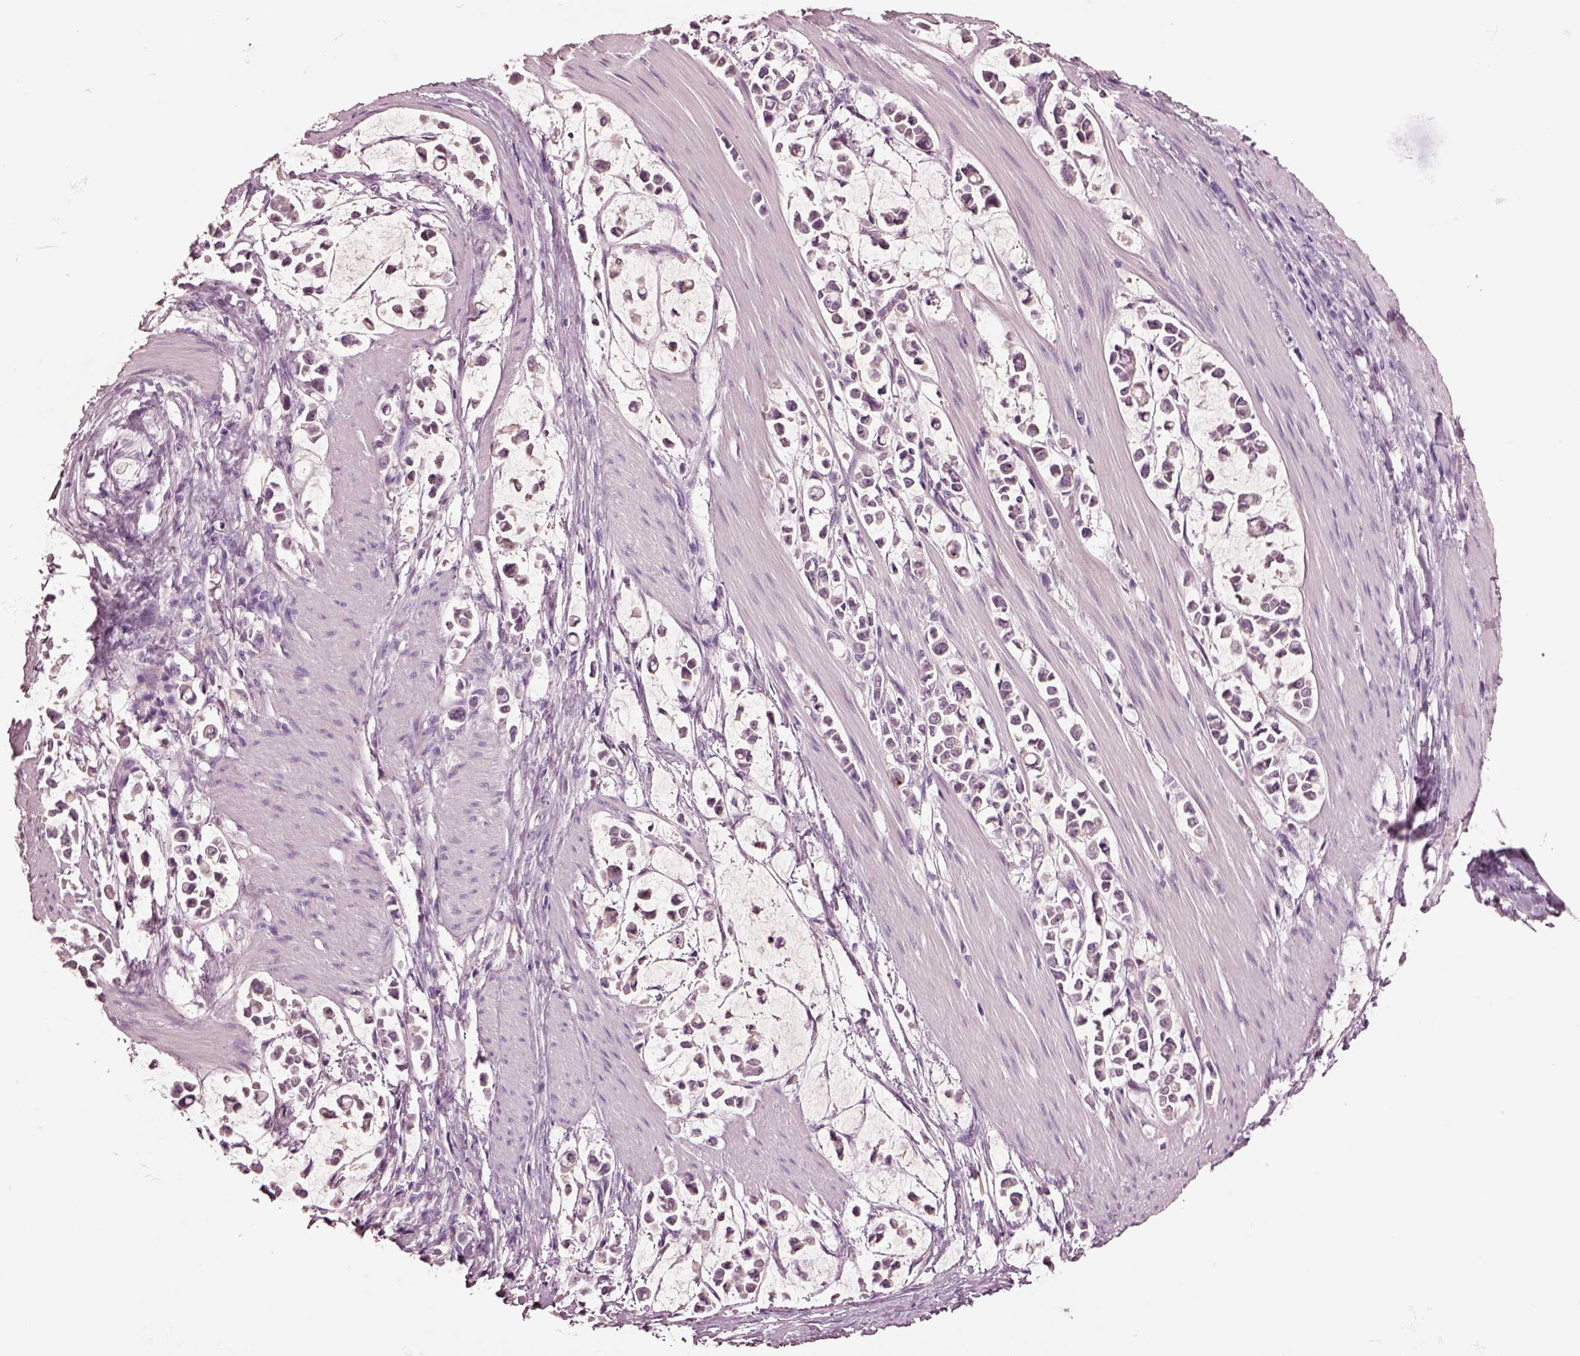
{"staining": {"intensity": "negative", "quantity": "none", "location": "none"}, "tissue": "stomach cancer", "cell_type": "Tumor cells", "image_type": "cancer", "snomed": [{"axis": "morphology", "description": "Adenocarcinoma, NOS"}, {"axis": "topography", "description": "Stomach"}], "caption": "A photomicrograph of adenocarcinoma (stomach) stained for a protein exhibits no brown staining in tumor cells.", "gene": "CLPSL1", "patient": {"sex": "male", "age": 82}}